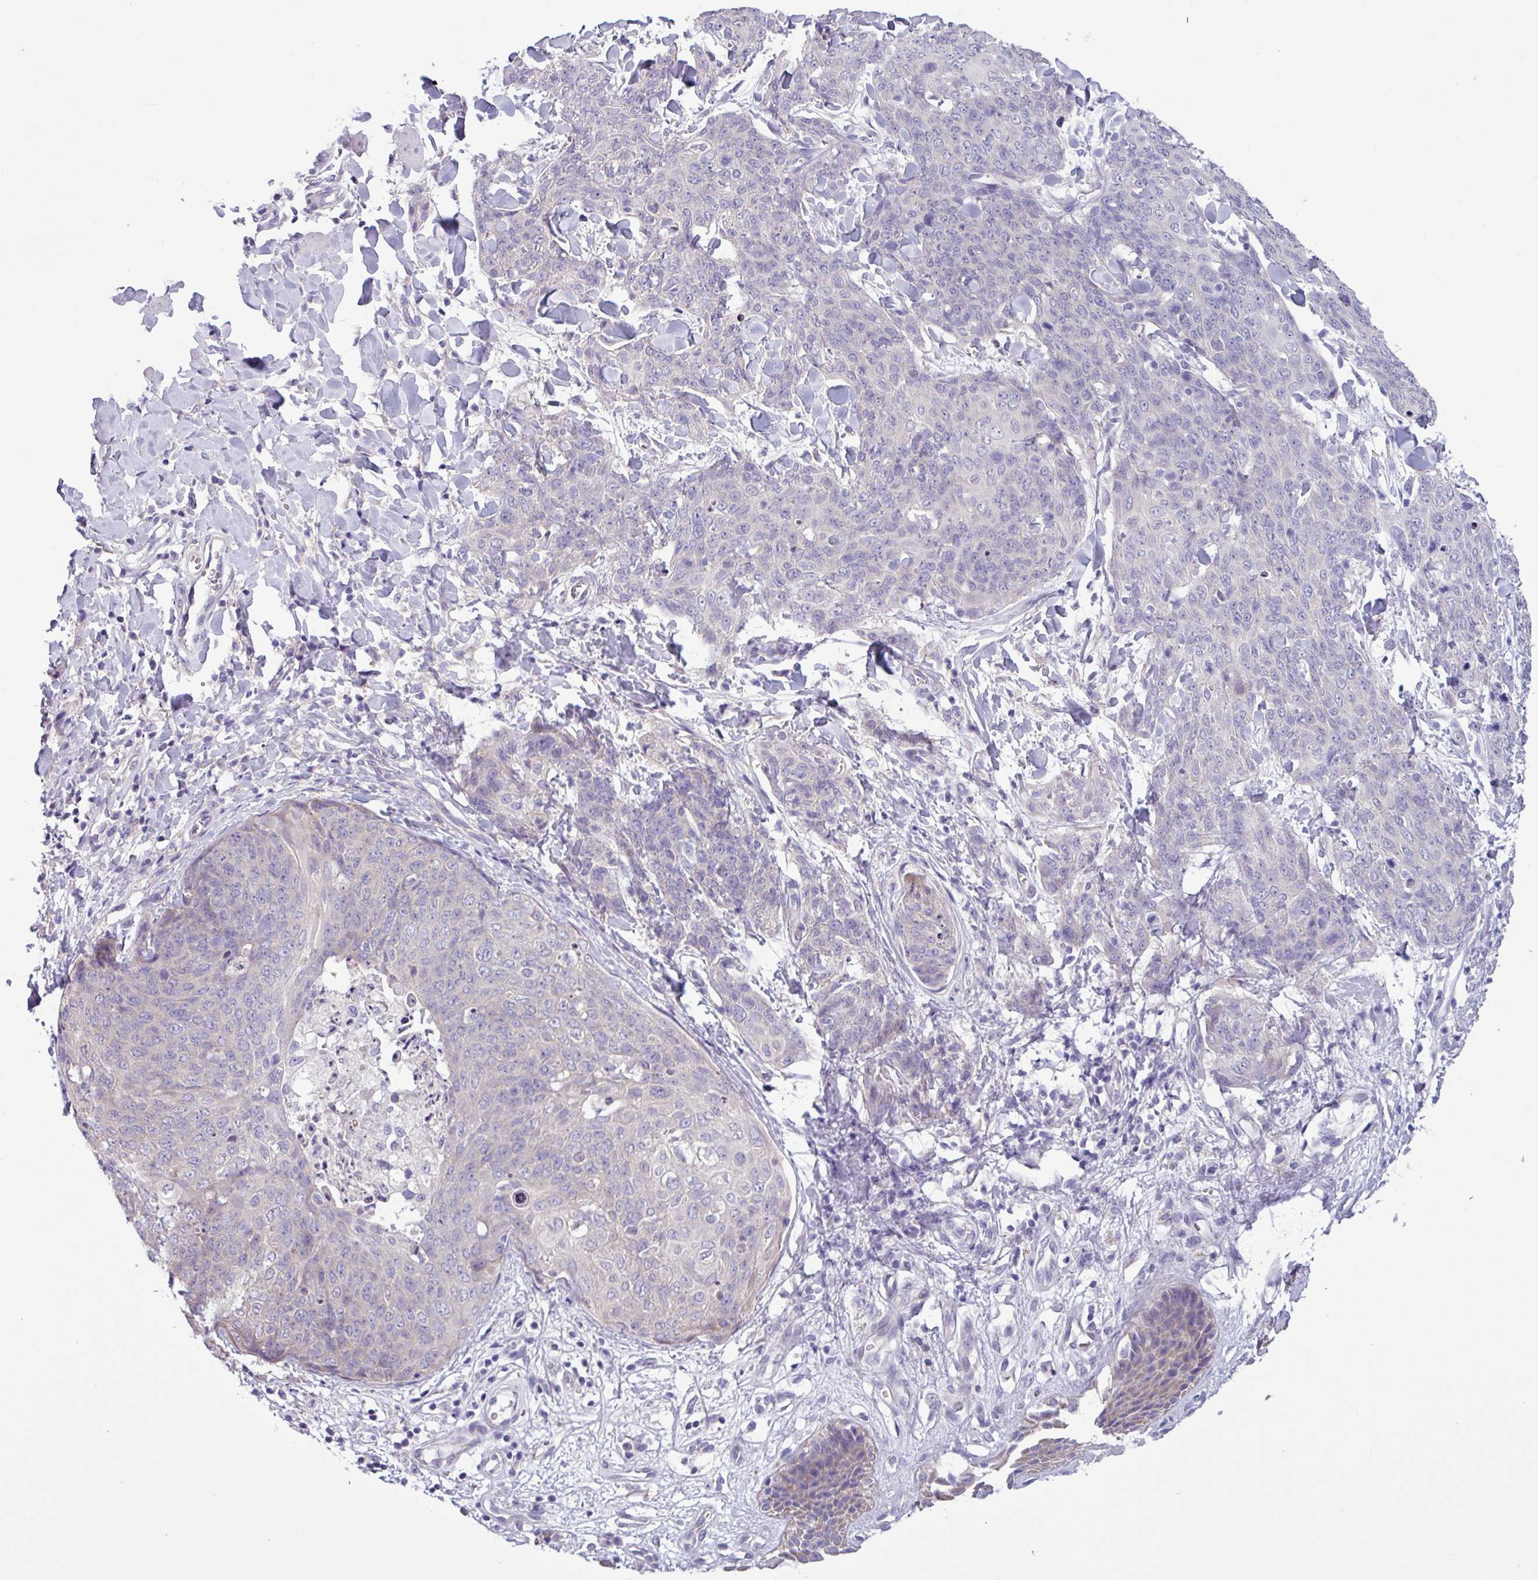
{"staining": {"intensity": "negative", "quantity": "none", "location": "none"}, "tissue": "skin cancer", "cell_type": "Tumor cells", "image_type": "cancer", "snomed": [{"axis": "morphology", "description": "Squamous cell carcinoma, NOS"}, {"axis": "topography", "description": "Skin"}, {"axis": "topography", "description": "Vulva"}], "caption": "Photomicrograph shows no protein expression in tumor cells of skin cancer (squamous cell carcinoma) tissue. (DAB (3,3'-diaminobenzidine) immunohistochemistry (IHC), high magnification).", "gene": "C20orf27", "patient": {"sex": "female", "age": 85}}